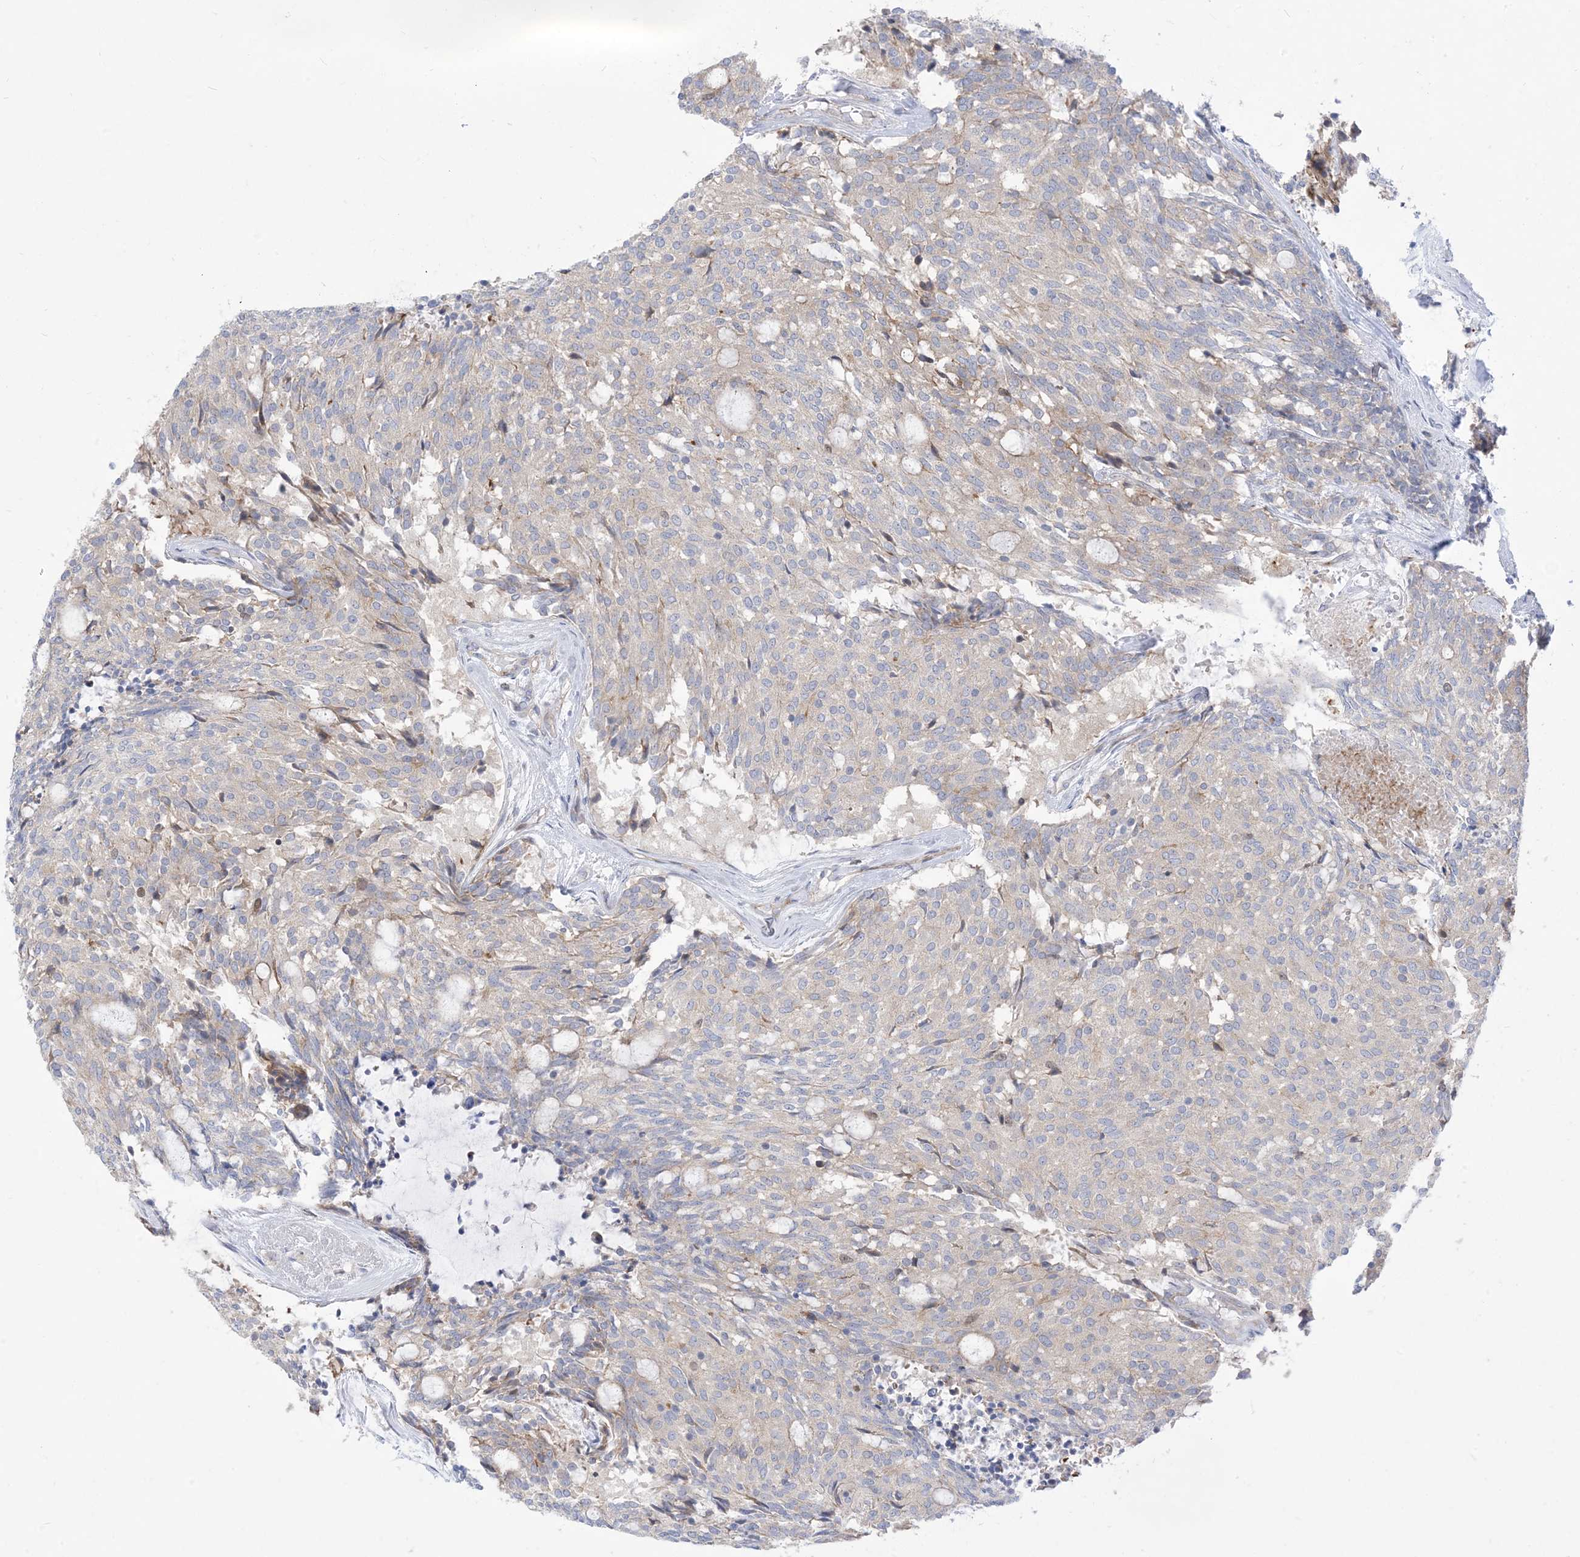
{"staining": {"intensity": "negative", "quantity": "none", "location": "none"}, "tissue": "carcinoid", "cell_type": "Tumor cells", "image_type": "cancer", "snomed": [{"axis": "morphology", "description": "Carcinoid, malignant, NOS"}, {"axis": "topography", "description": "Pancreas"}], "caption": "Protein analysis of malignant carcinoid shows no significant positivity in tumor cells. Brightfield microscopy of immunohistochemistry (IHC) stained with DAB (3,3'-diaminobenzidine) (brown) and hematoxylin (blue), captured at high magnification.", "gene": "MARS2", "patient": {"sex": "female", "age": 54}}